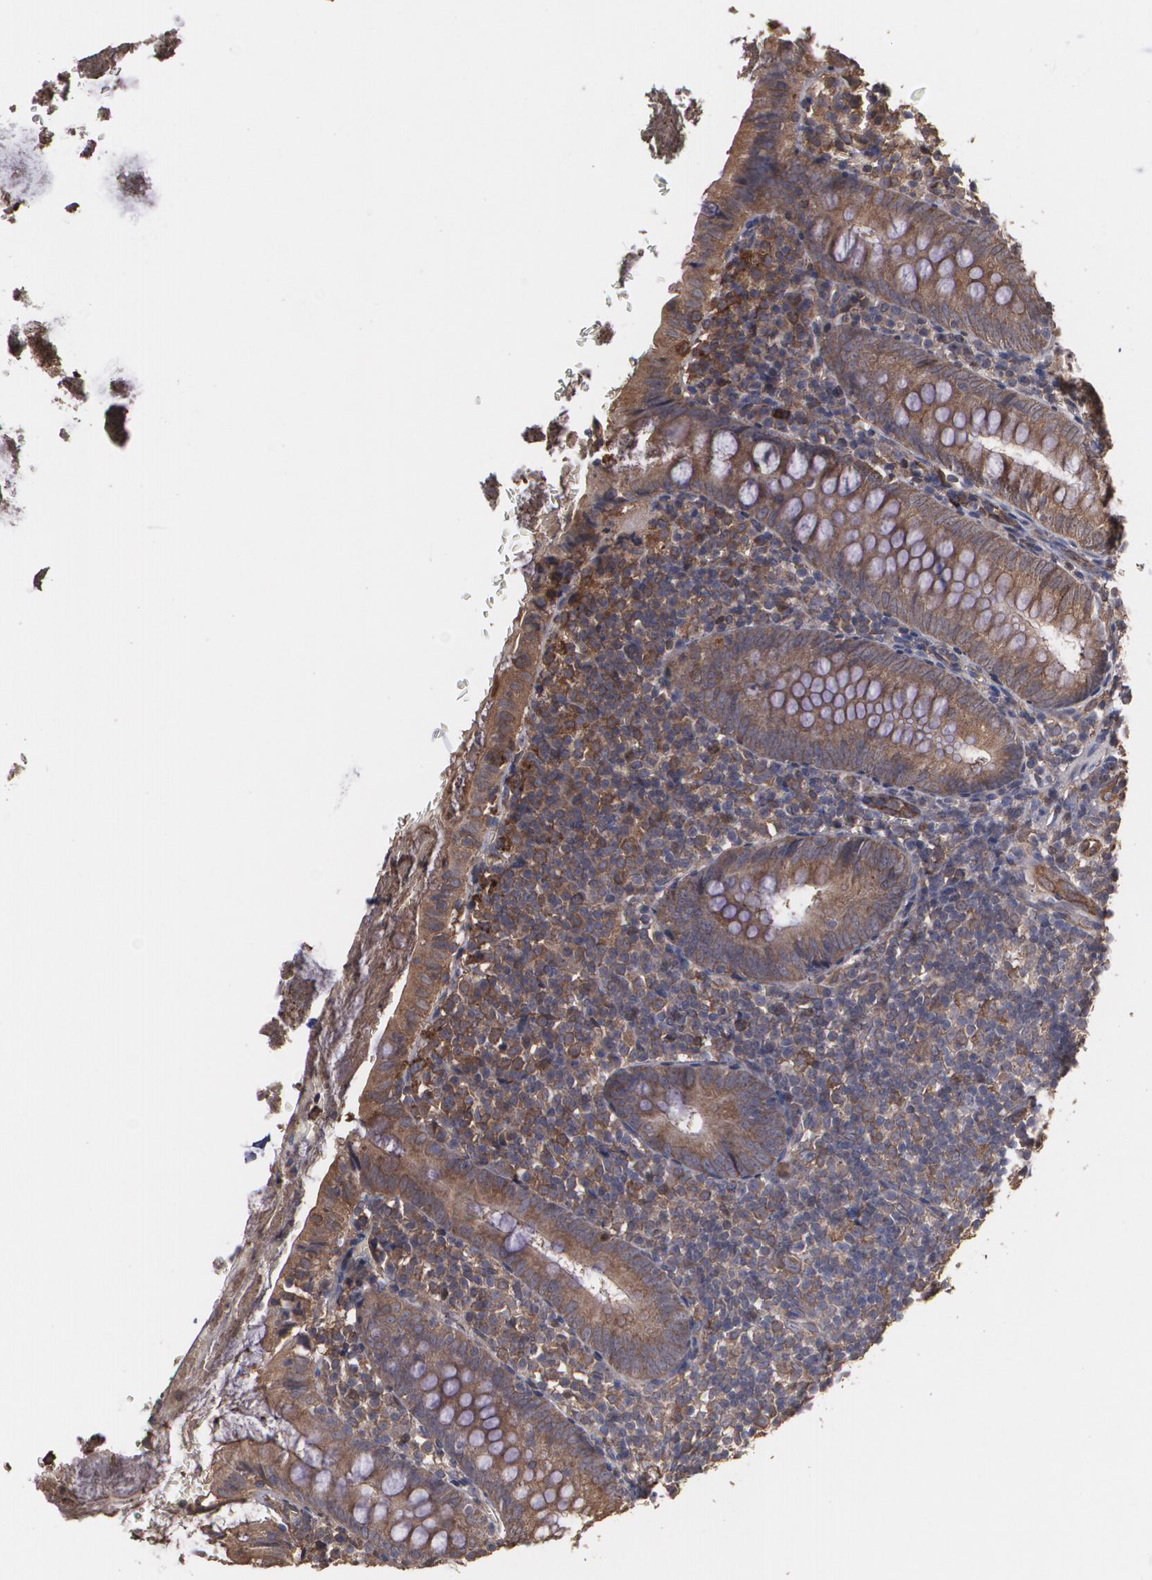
{"staining": {"intensity": "moderate", "quantity": ">75%", "location": "cytoplasmic/membranous"}, "tissue": "appendix", "cell_type": "Glandular cells", "image_type": "normal", "snomed": [{"axis": "morphology", "description": "Normal tissue, NOS"}, {"axis": "topography", "description": "Appendix"}], "caption": "DAB (3,3'-diaminobenzidine) immunohistochemical staining of benign appendix demonstrates moderate cytoplasmic/membranous protein staining in about >75% of glandular cells.", "gene": "PON1", "patient": {"sex": "female", "age": 10}}